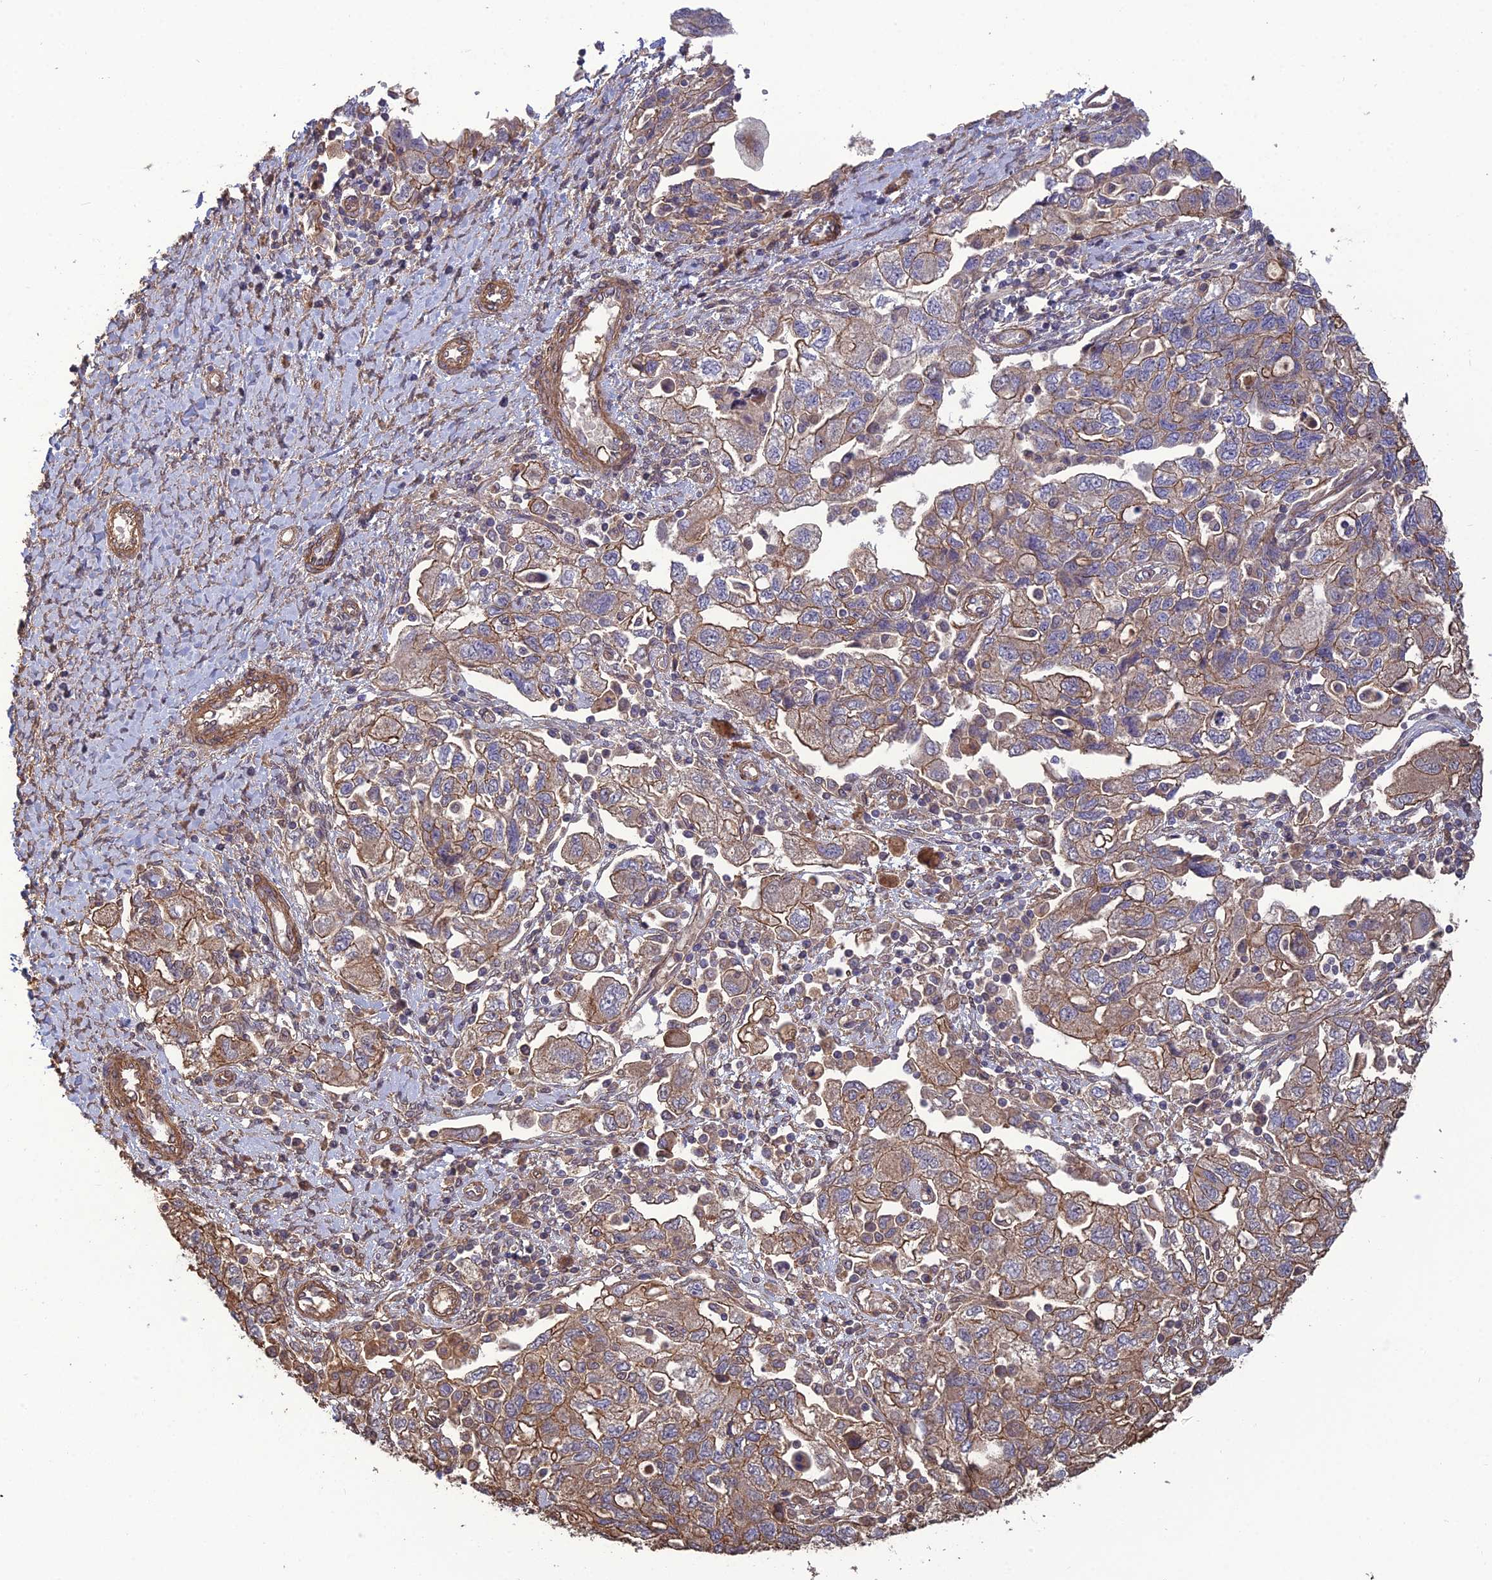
{"staining": {"intensity": "moderate", "quantity": "25%-75%", "location": "cytoplasmic/membranous"}, "tissue": "ovarian cancer", "cell_type": "Tumor cells", "image_type": "cancer", "snomed": [{"axis": "morphology", "description": "Carcinoma, NOS"}, {"axis": "morphology", "description": "Cystadenocarcinoma, serous, NOS"}, {"axis": "topography", "description": "Ovary"}], "caption": "An image of human ovarian cancer (serous cystadenocarcinoma) stained for a protein exhibits moderate cytoplasmic/membranous brown staining in tumor cells.", "gene": "ATP6V0A2", "patient": {"sex": "female", "age": 69}}